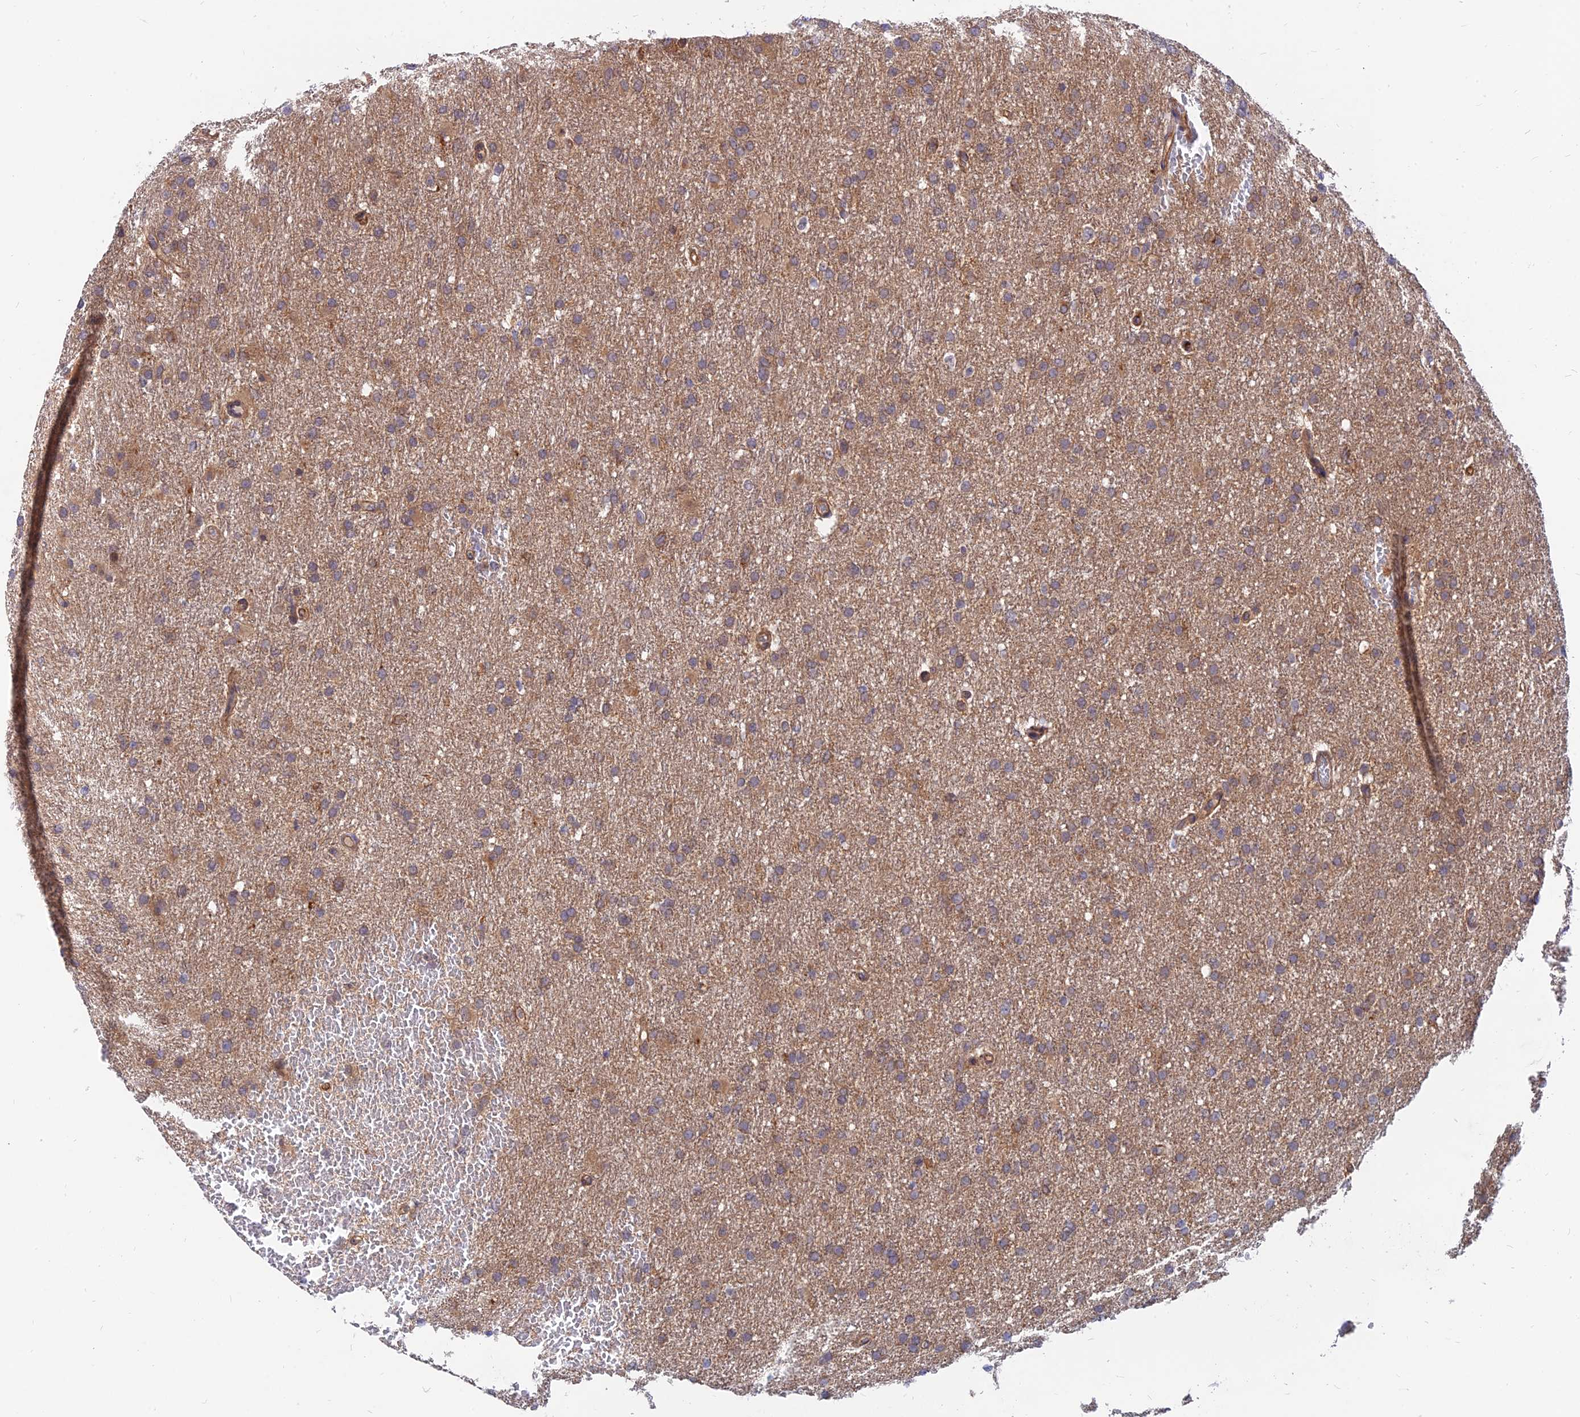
{"staining": {"intensity": "moderate", "quantity": ">75%", "location": "cytoplasmic/membranous"}, "tissue": "glioma", "cell_type": "Tumor cells", "image_type": "cancer", "snomed": [{"axis": "morphology", "description": "Glioma, malignant, High grade"}, {"axis": "topography", "description": "Cerebral cortex"}], "caption": "IHC micrograph of neoplastic tissue: glioma stained using IHC exhibits medium levels of moderate protein expression localized specifically in the cytoplasmic/membranous of tumor cells, appearing as a cytoplasmic/membranous brown color.", "gene": "WDR41", "patient": {"sex": "female", "age": 36}}